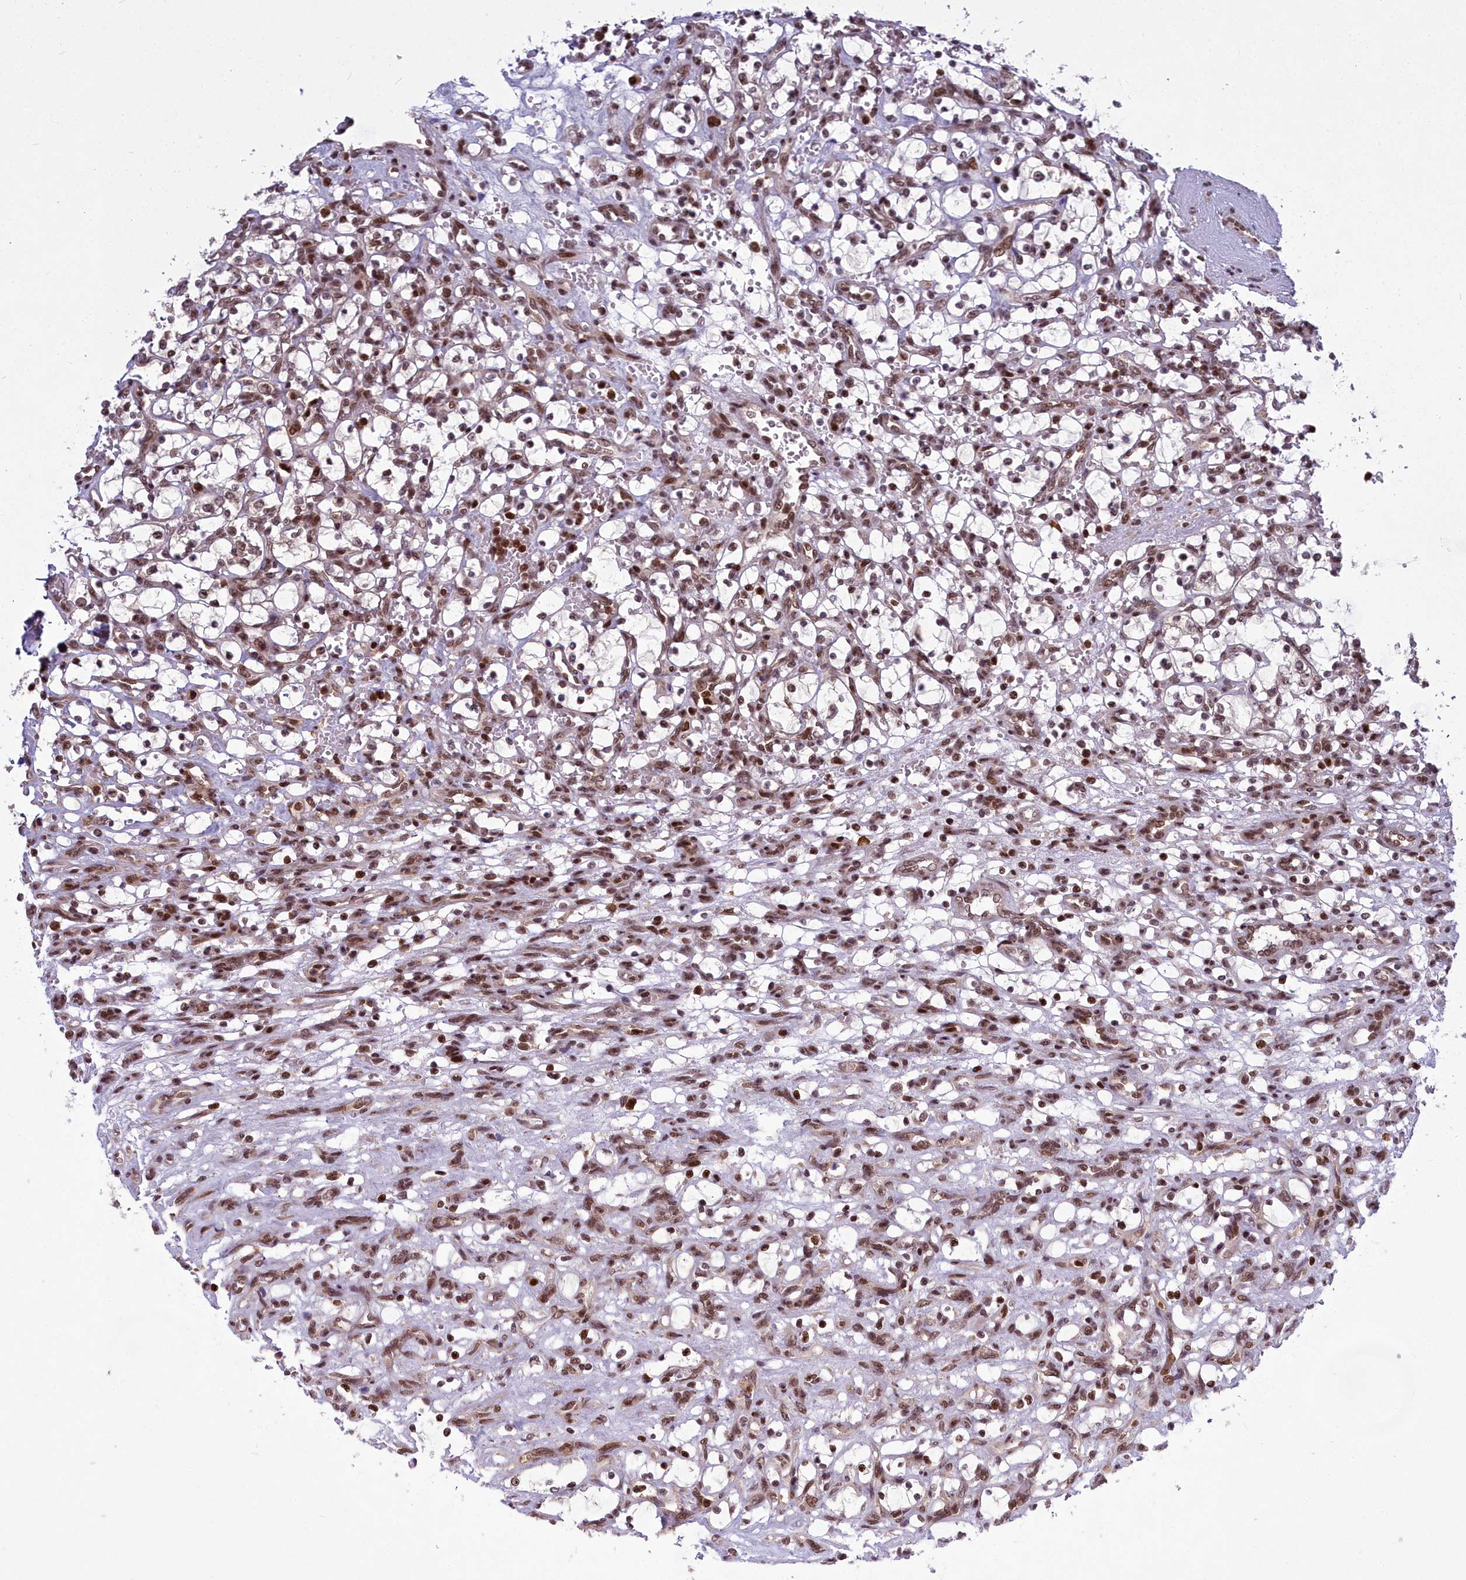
{"staining": {"intensity": "moderate", "quantity": ">75%", "location": "nuclear"}, "tissue": "renal cancer", "cell_type": "Tumor cells", "image_type": "cancer", "snomed": [{"axis": "morphology", "description": "Adenocarcinoma, NOS"}, {"axis": "topography", "description": "Kidney"}], "caption": "Immunohistochemistry image of neoplastic tissue: renal cancer stained using immunohistochemistry displays medium levels of moderate protein expression localized specifically in the nuclear of tumor cells, appearing as a nuclear brown color.", "gene": "GMEB1", "patient": {"sex": "female", "age": 69}}